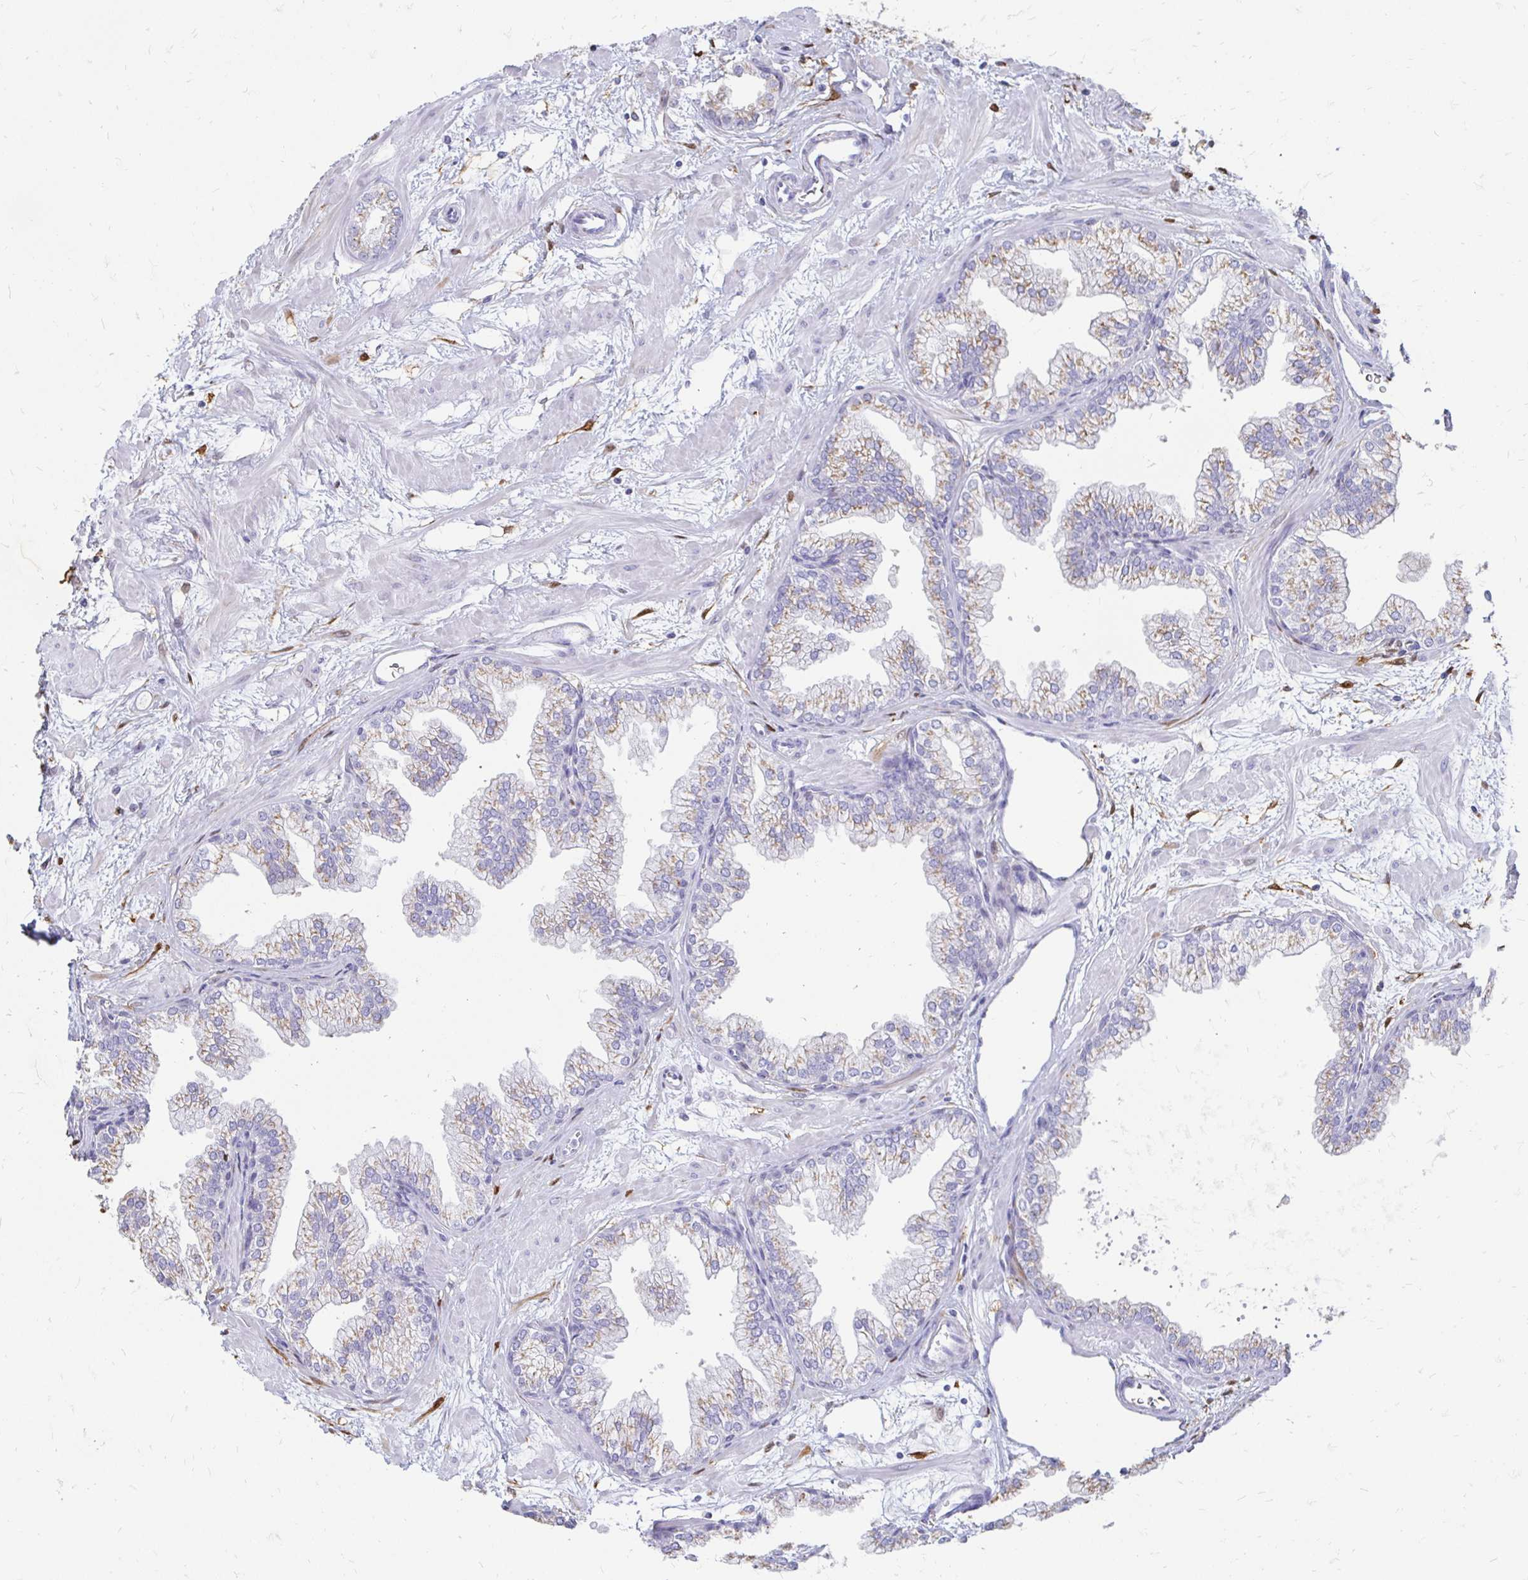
{"staining": {"intensity": "weak", "quantity": "25%-75%", "location": "cytoplasmic/membranous"}, "tissue": "prostate", "cell_type": "Glandular cells", "image_type": "normal", "snomed": [{"axis": "morphology", "description": "Normal tissue, NOS"}, {"axis": "topography", "description": "Prostate"}], "caption": "Protein analysis of normal prostate displays weak cytoplasmic/membranous positivity in approximately 25%-75% of glandular cells.", "gene": "PAGE4", "patient": {"sex": "male", "age": 37}}